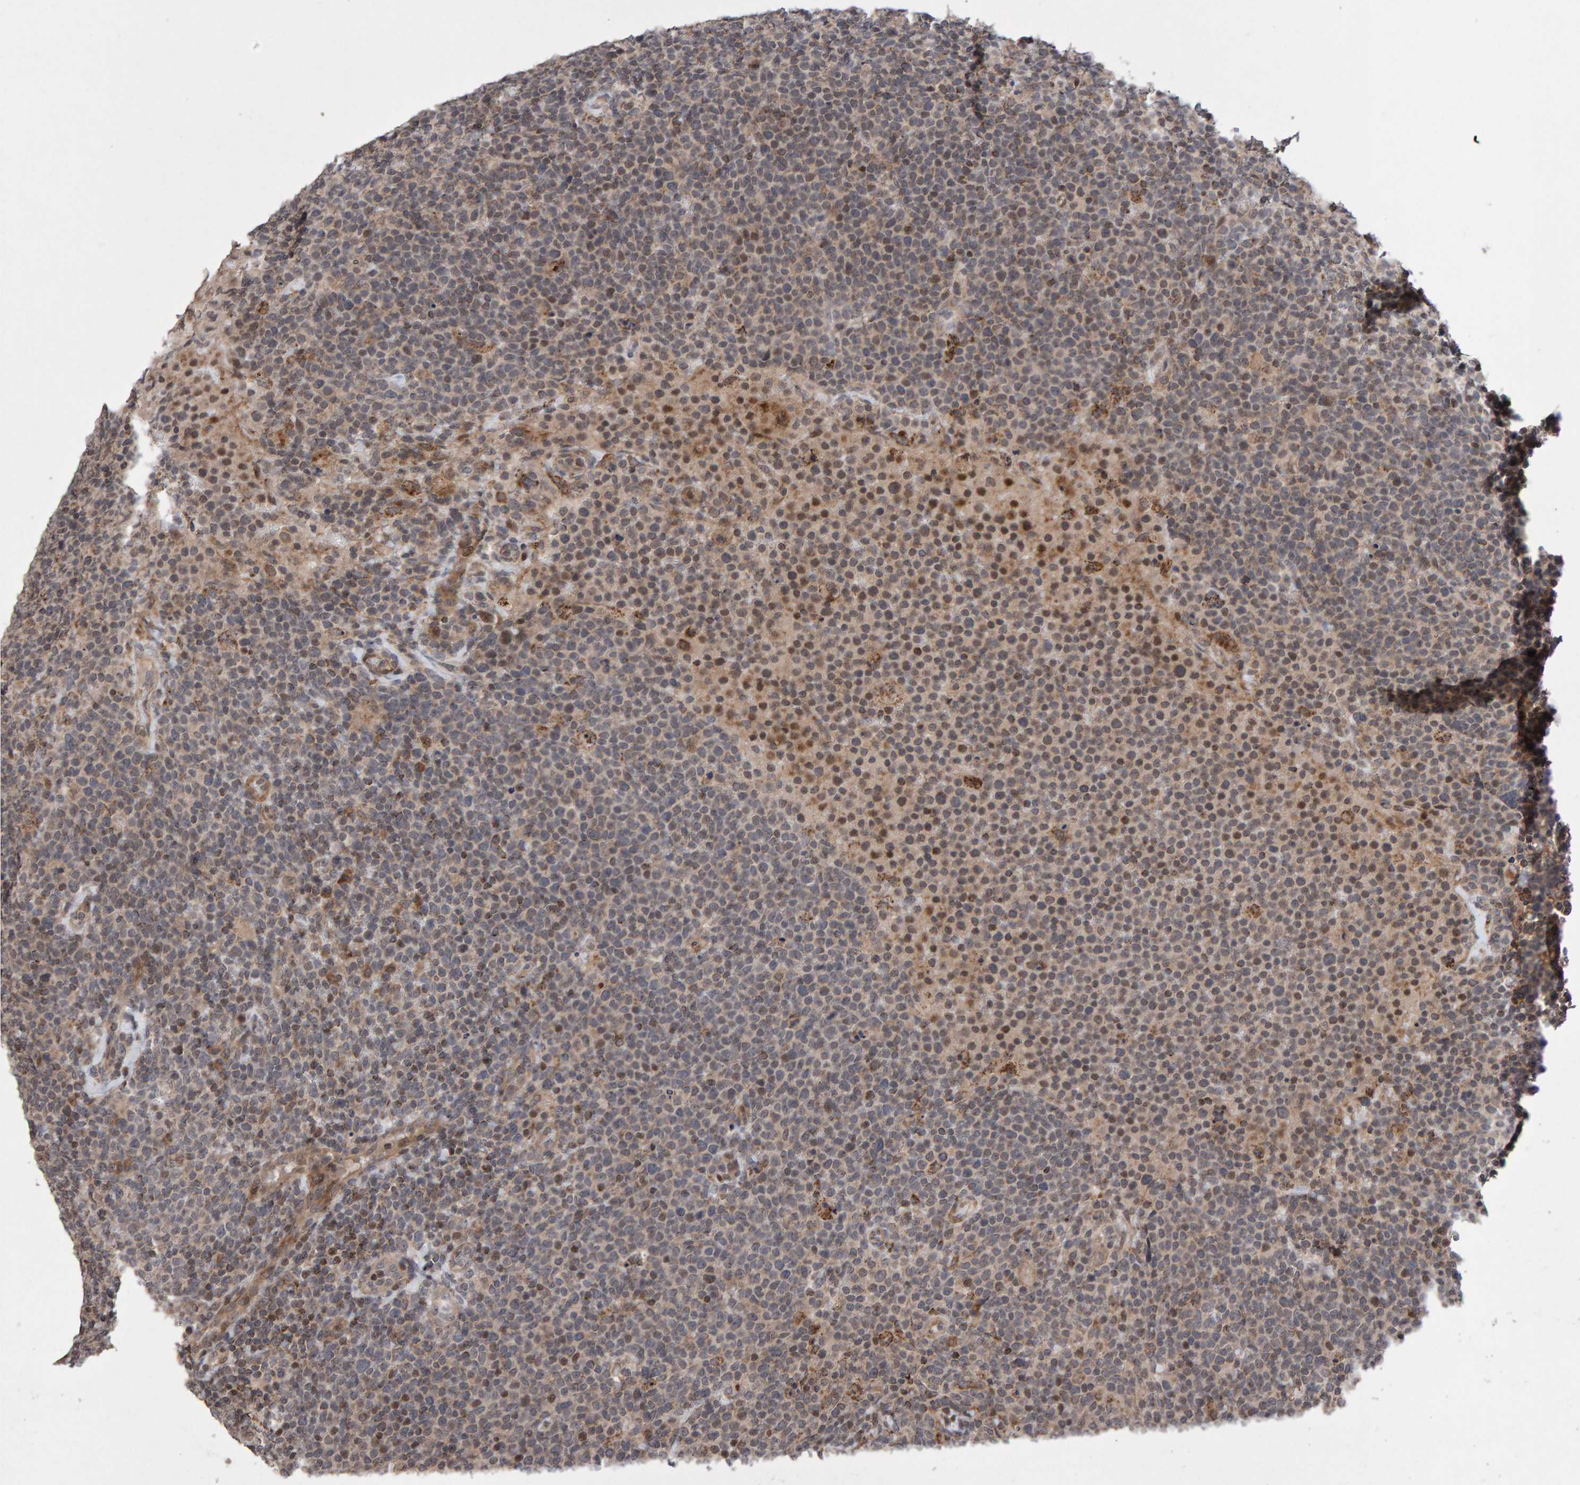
{"staining": {"intensity": "weak", "quantity": "25%-75%", "location": "cytoplasmic/membranous"}, "tissue": "lymphoma", "cell_type": "Tumor cells", "image_type": "cancer", "snomed": [{"axis": "morphology", "description": "Malignant lymphoma, non-Hodgkin's type, High grade"}, {"axis": "topography", "description": "Lymph node"}], "caption": "The immunohistochemical stain highlights weak cytoplasmic/membranous staining in tumor cells of malignant lymphoma, non-Hodgkin's type (high-grade) tissue.", "gene": "PECR", "patient": {"sex": "male", "age": 61}}